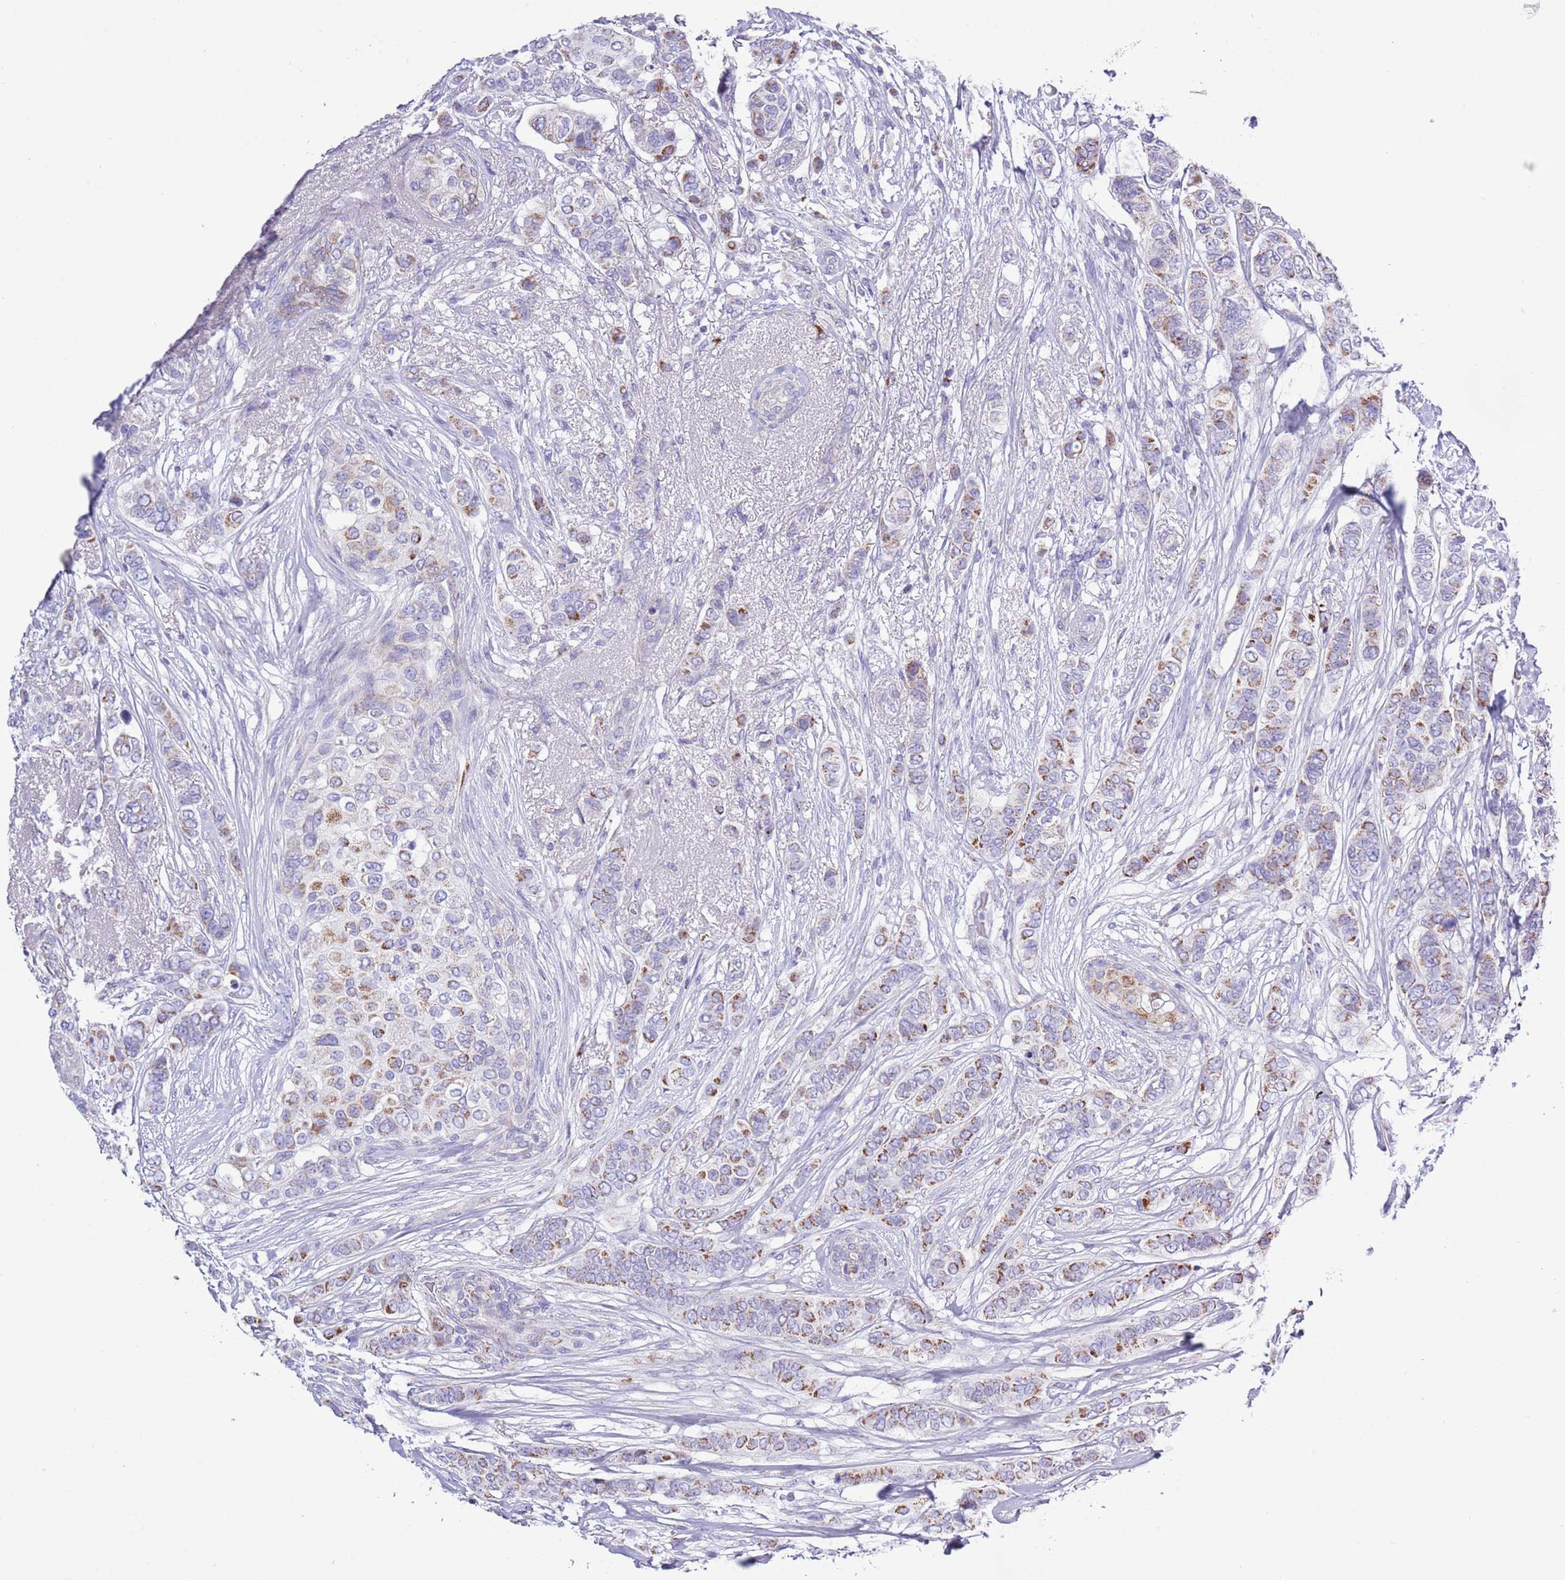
{"staining": {"intensity": "moderate", "quantity": "25%-75%", "location": "cytoplasmic/membranous"}, "tissue": "breast cancer", "cell_type": "Tumor cells", "image_type": "cancer", "snomed": [{"axis": "morphology", "description": "Lobular carcinoma"}, {"axis": "topography", "description": "Breast"}], "caption": "Breast cancer stained with DAB (3,3'-diaminobenzidine) immunohistochemistry (IHC) shows medium levels of moderate cytoplasmic/membranous expression in about 25%-75% of tumor cells.", "gene": "MOCOS", "patient": {"sex": "female", "age": 51}}